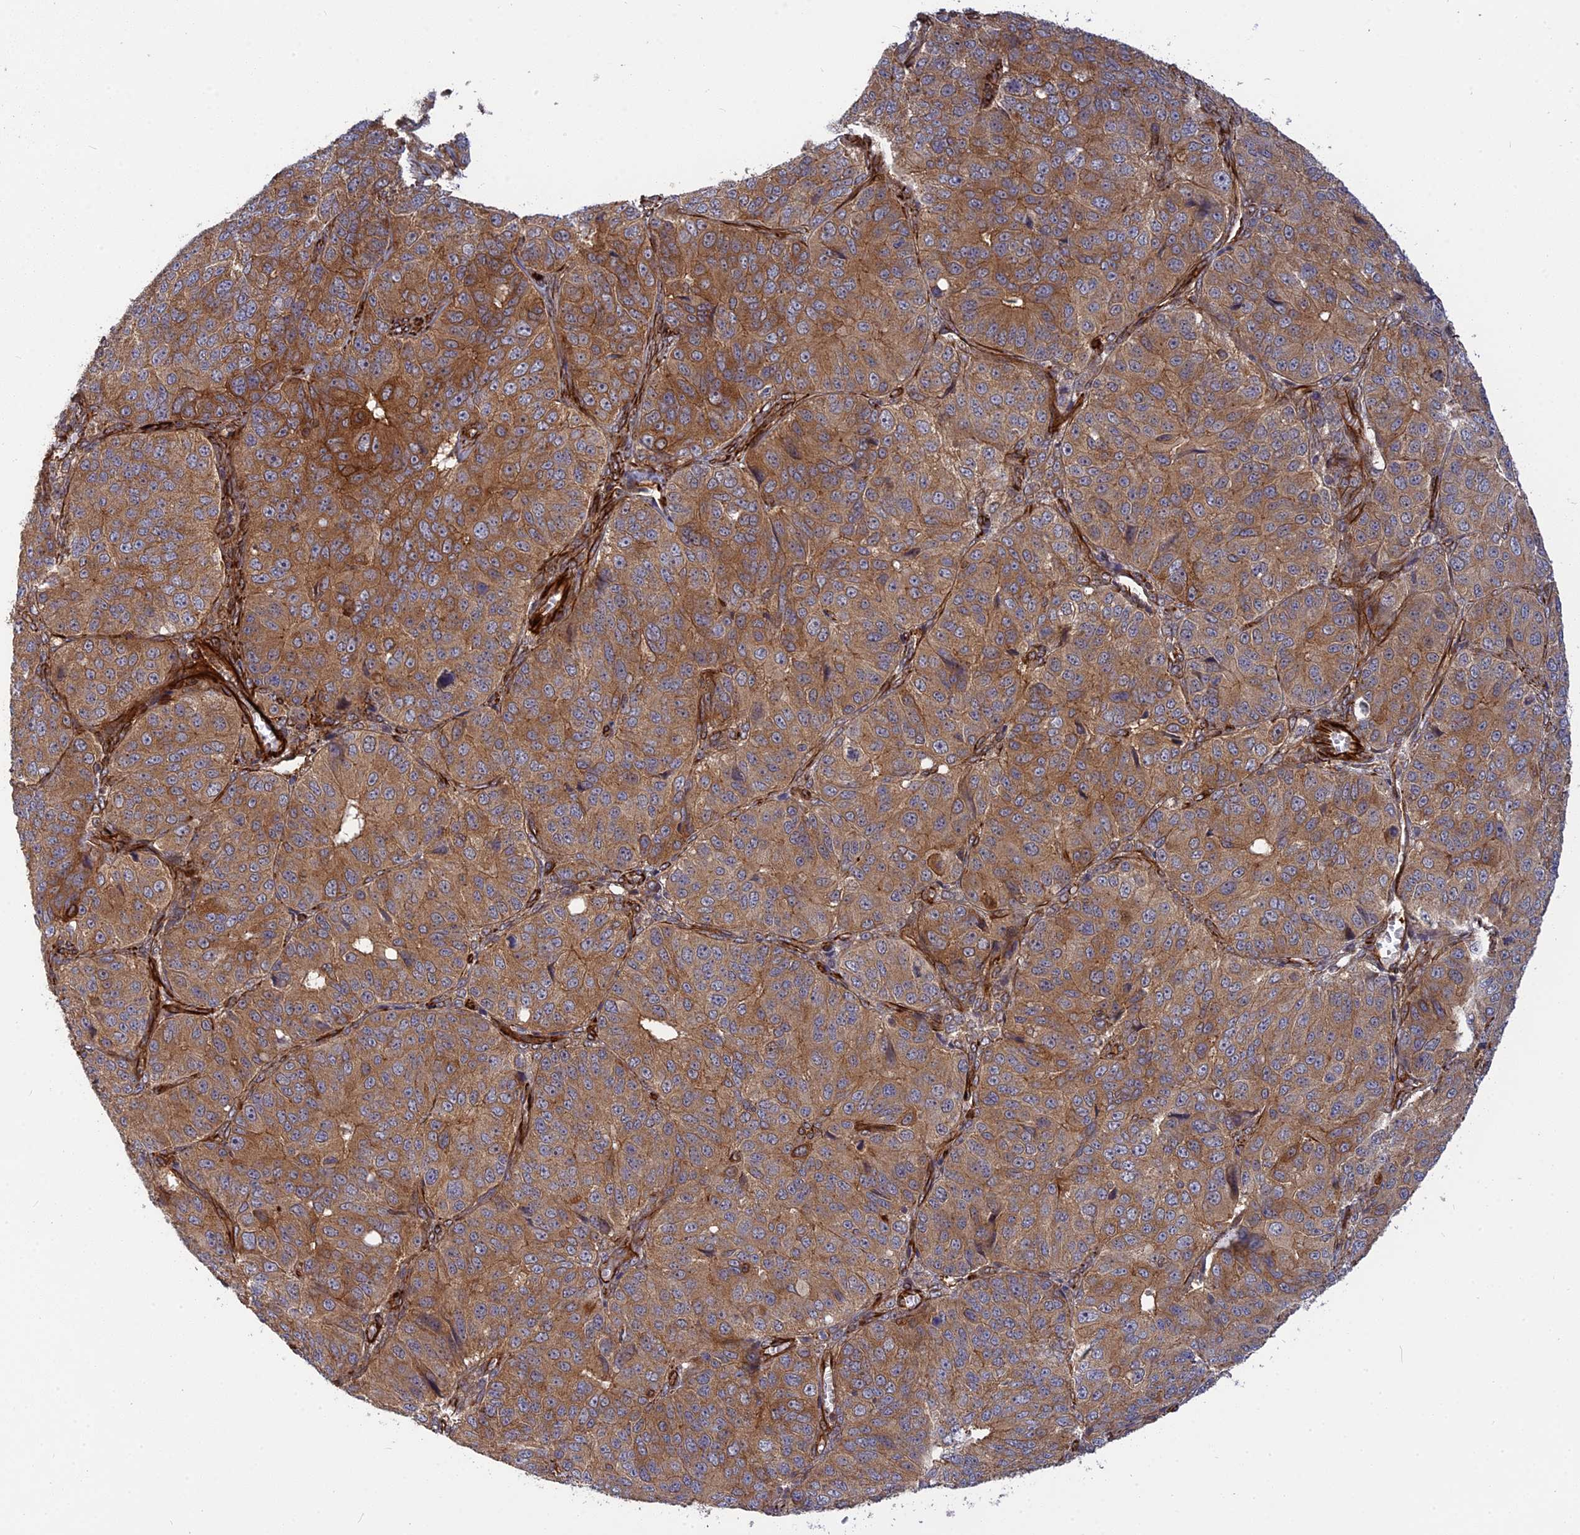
{"staining": {"intensity": "moderate", "quantity": ">75%", "location": "cytoplasmic/membranous"}, "tissue": "ovarian cancer", "cell_type": "Tumor cells", "image_type": "cancer", "snomed": [{"axis": "morphology", "description": "Carcinoma, endometroid"}, {"axis": "topography", "description": "Ovary"}], "caption": "Endometroid carcinoma (ovarian) stained for a protein shows moderate cytoplasmic/membranous positivity in tumor cells. The protein of interest is stained brown, and the nuclei are stained in blue (DAB IHC with brightfield microscopy, high magnification).", "gene": "PHLDB3", "patient": {"sex": "female", "age": 51}}